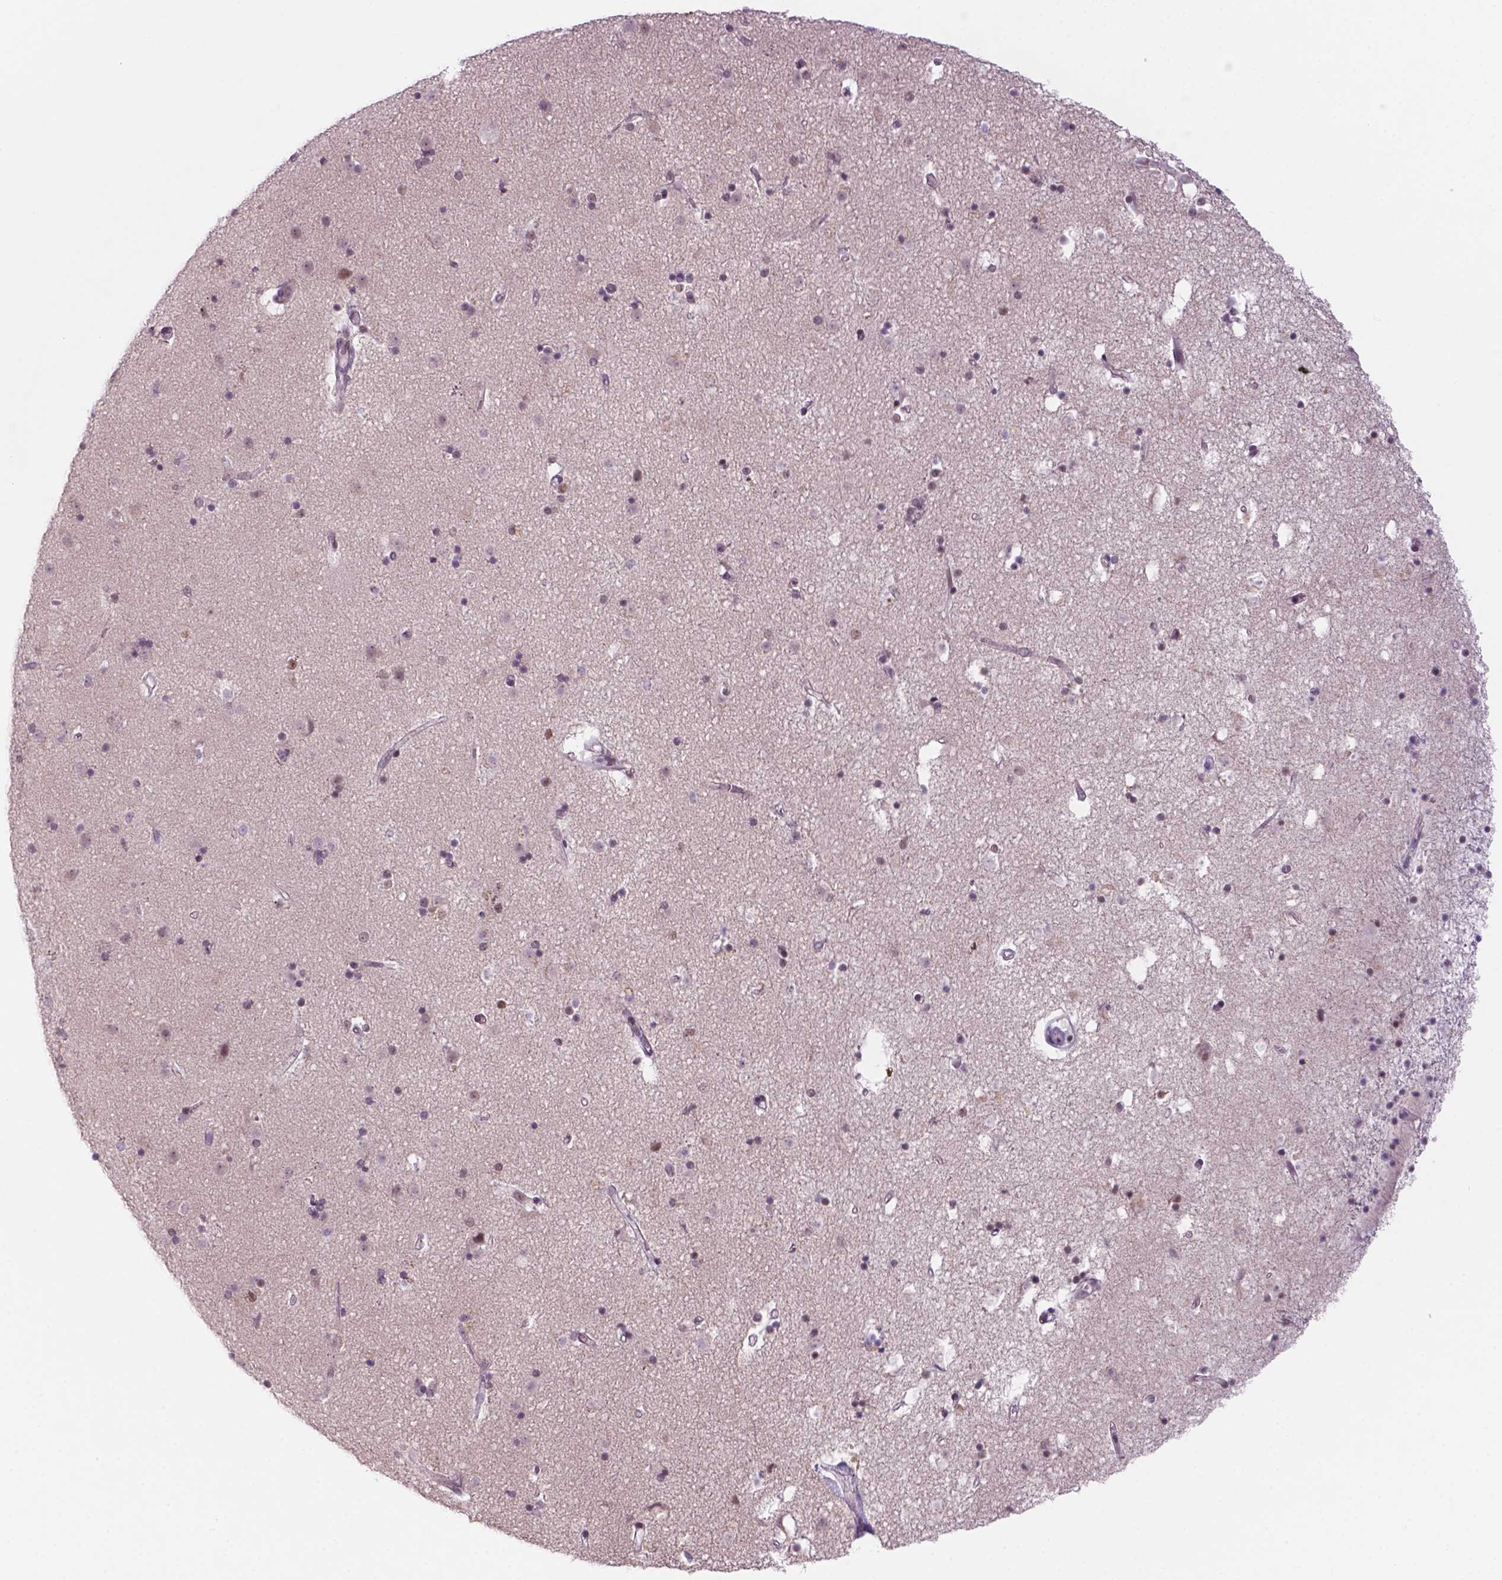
{"staining": {"intensity": "moderate", "quantity": "<25%", "location": "nuclear"}, "tissue": "caudate", "cell_type": "Glial cells", "image_type": "normal", "snomed": [{"axis": "morphology", "description": "Normal tissue, NOS"}, {"axis": "topography", "description": "Lateral ventricle wall"}], "caption": "Immunohistochemical staining of benign human caudate demonstrates low levels of moderate nuclear staining in approximately <25% of glial cells.", "gene": "NCAPH2", "patient": {"sex": "female", "age": 71}}